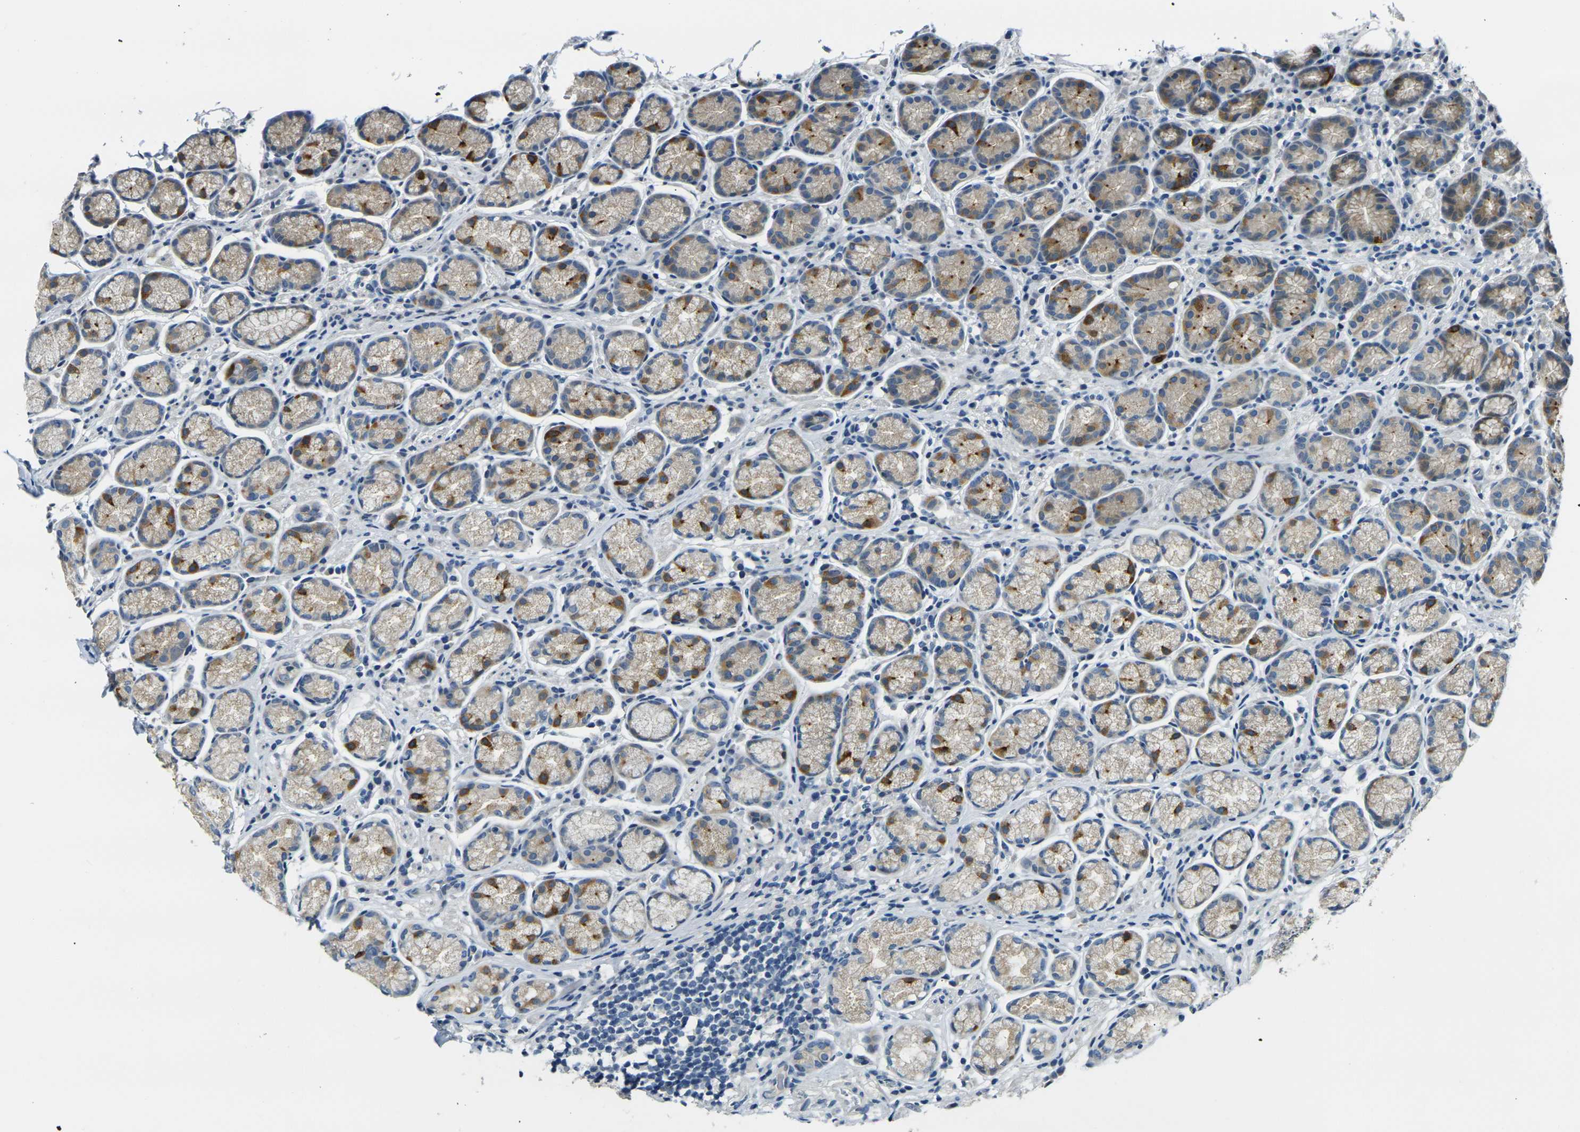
{"staining": {"intensity": "moderate", "quantity": "<25%", "location": "cytoplasmic/membranous"}, "tissue": "stomach", "cell_type": "Glandular cells", "image_type": "normal", "snomed": [{"axis": "morphology", "description": "Normal tissue, NOS"}, {"axis": "topography", "description": "Stomach, lower"}], "caption": "An immunohistochemistry image of benign tissue is shown. Protein staining in brown shows moderate cytoplasmic/membranous positivity in stomach within glandular cells. (IHC, brightfield microscopy, high magnification).", "gene": "SHISAL2B", "patient": {"sex": "male", "age": 52}}